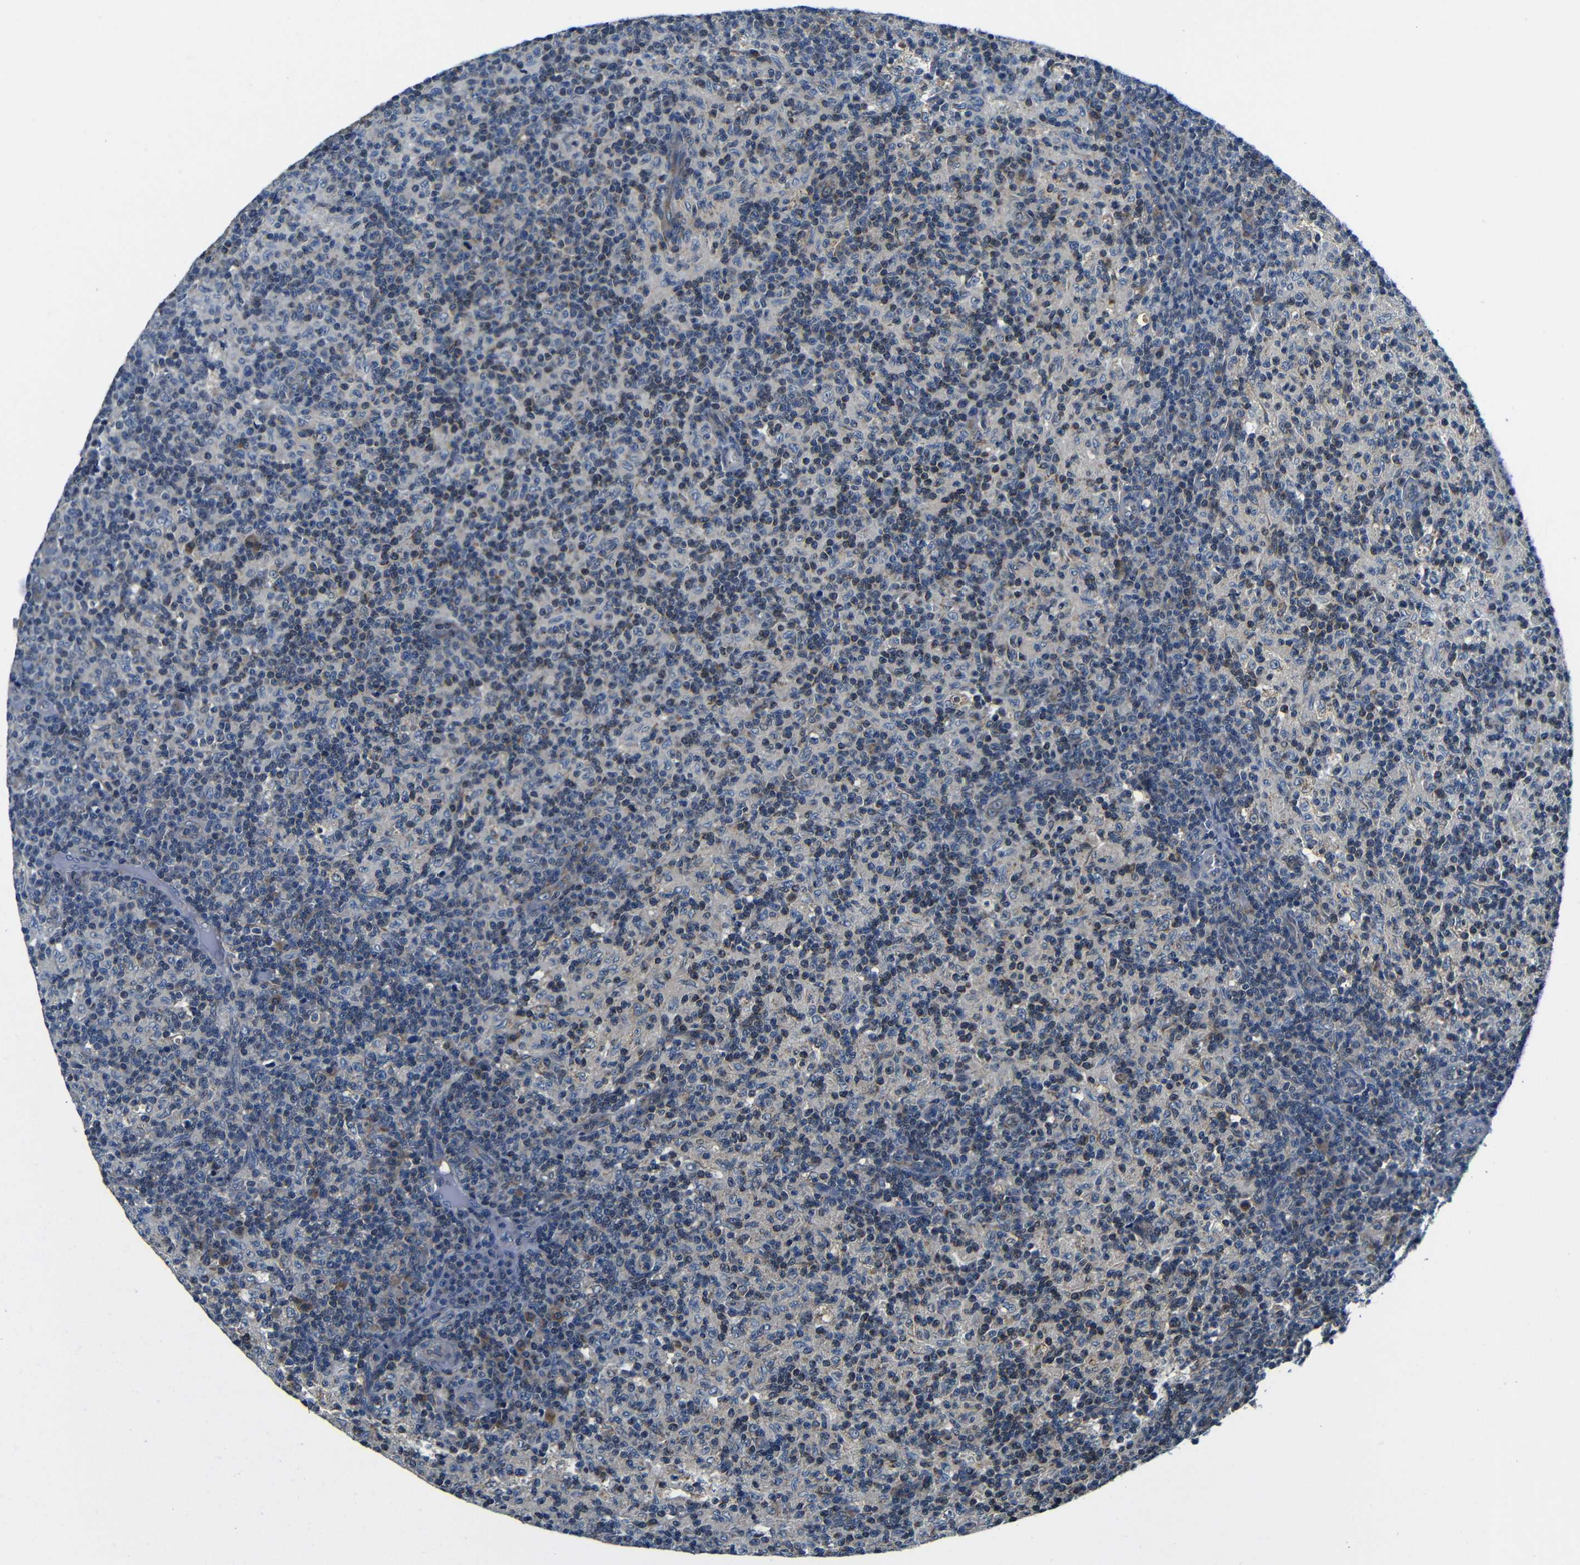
{"staining": {"intensity": "weak", "quantity": "25%-75%", "location": "cytoplasmic/membranous"}, "tissue": "lymph node", "cell_type": "Germinal center cells", "image_type": "normal", "snomed": [{"axis": "morphology", "description": "Normal tissue, NOS"}, {"axis": "morphology", "description": "Inflammation, NOS"}, {"axis": "topography", "description": "Lymph node"}], "caption": "The histopathology image displays immunohistochemical staining of unremarkable lymph node. There is weak cytoplasmic/membranous expression is present in approximately 25%-75% of germinal center cells. Using DAB (3,3'-diaminobenzidine) (brown) and hematoxylin (blue) stains, captured at high magnification using brightfield microscopy.", "gene": "FKBP14", "patient": {"sex": "male", "age": 55}}